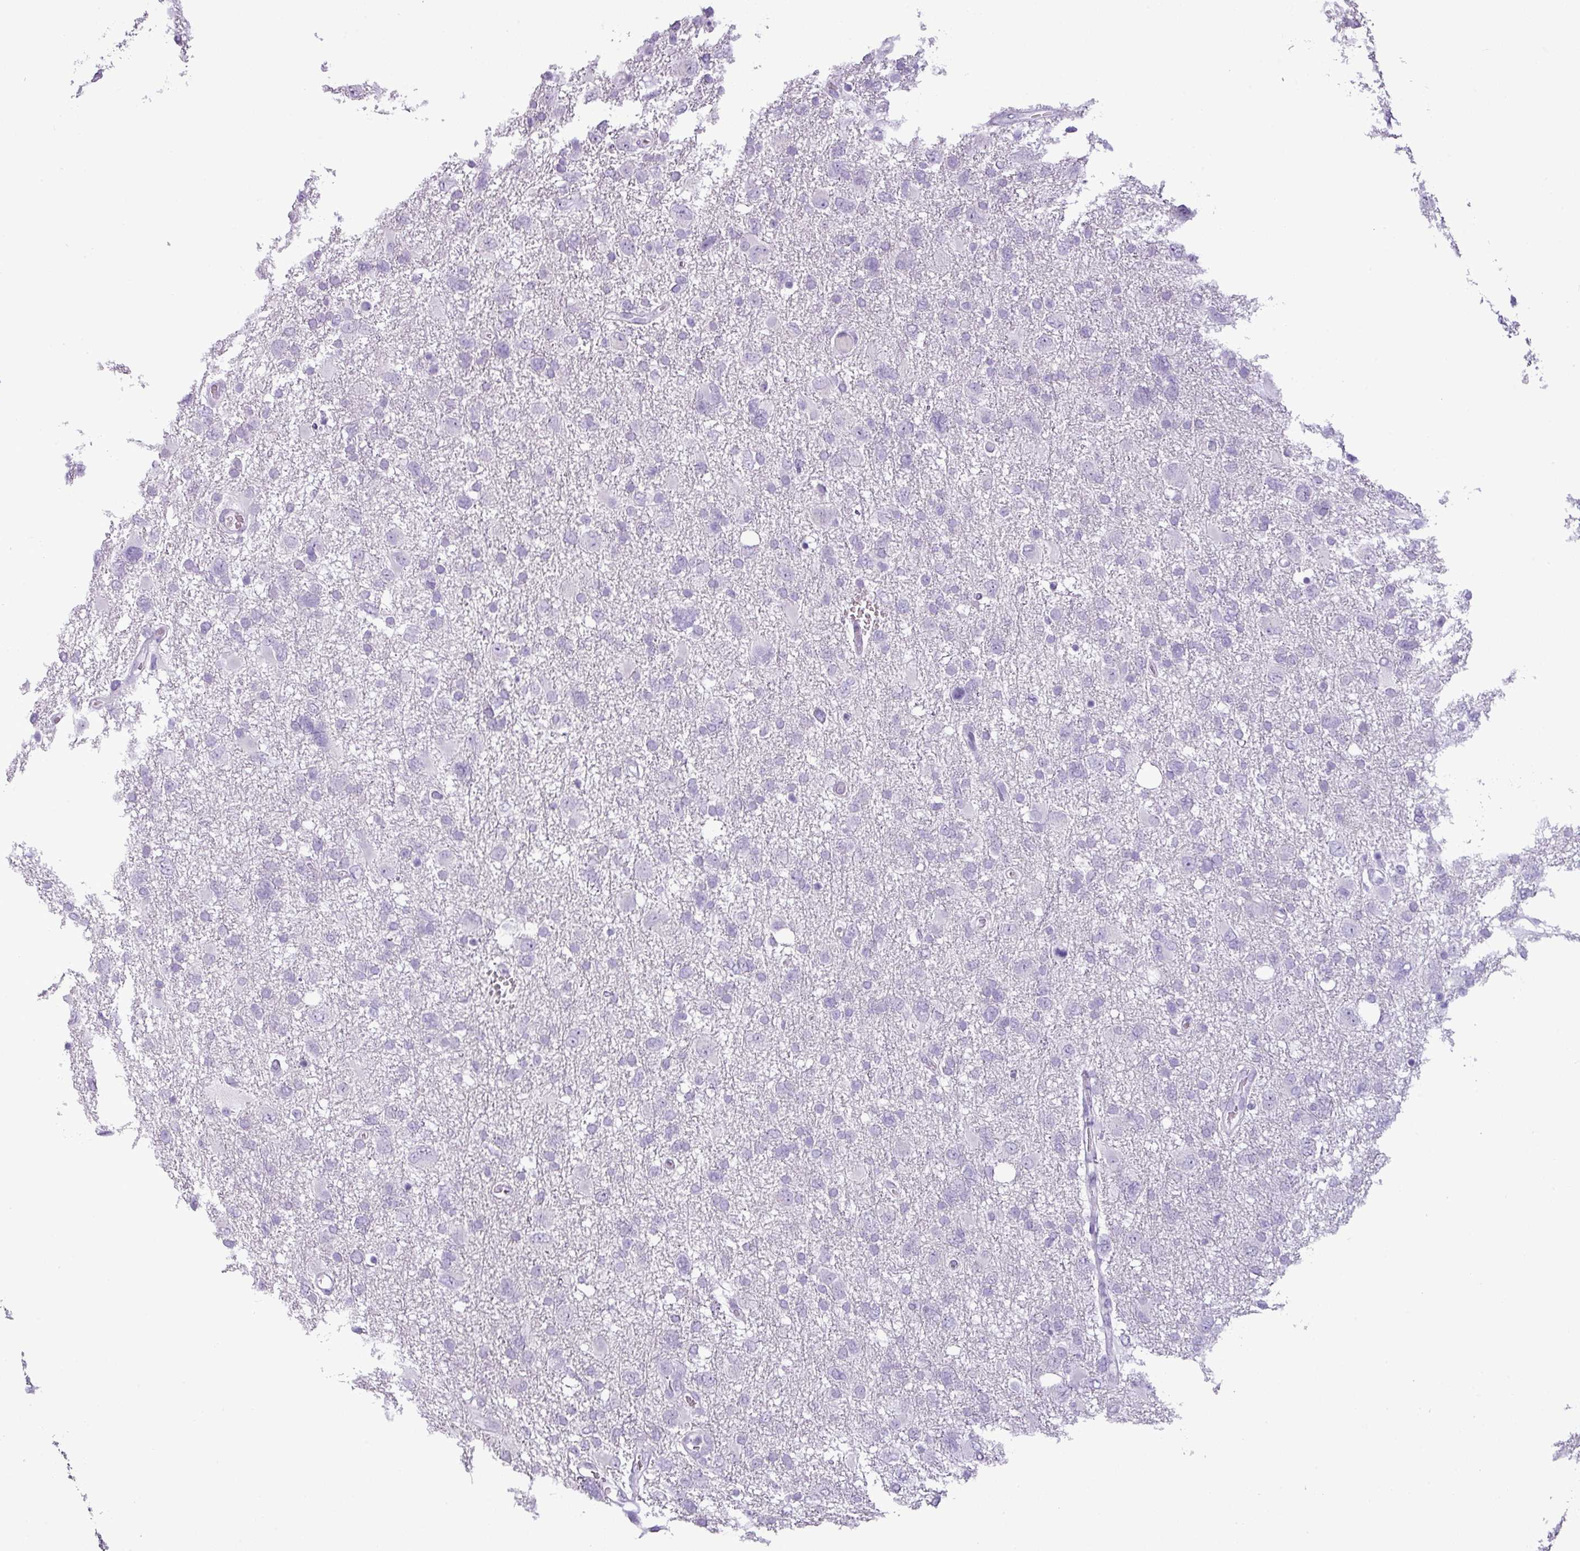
{"staining": {"intensity": "negative", "quantity": "none", "location": "none"}, "tissue": "glioma", "cell_type": "Tumor cells", "image_type": "cancer", "snomed": [{"axis": "morphology", "description": "Glioma, malignant, High grade"}, {"axis": "topography", "description": "Brain"}], "caption": "IHC image of human glioma stained for a protein (brown), which demonstrates no positivity in tumor cells.", "gene": "CDH16", "patient": {"sex": "male", "age": 61}}